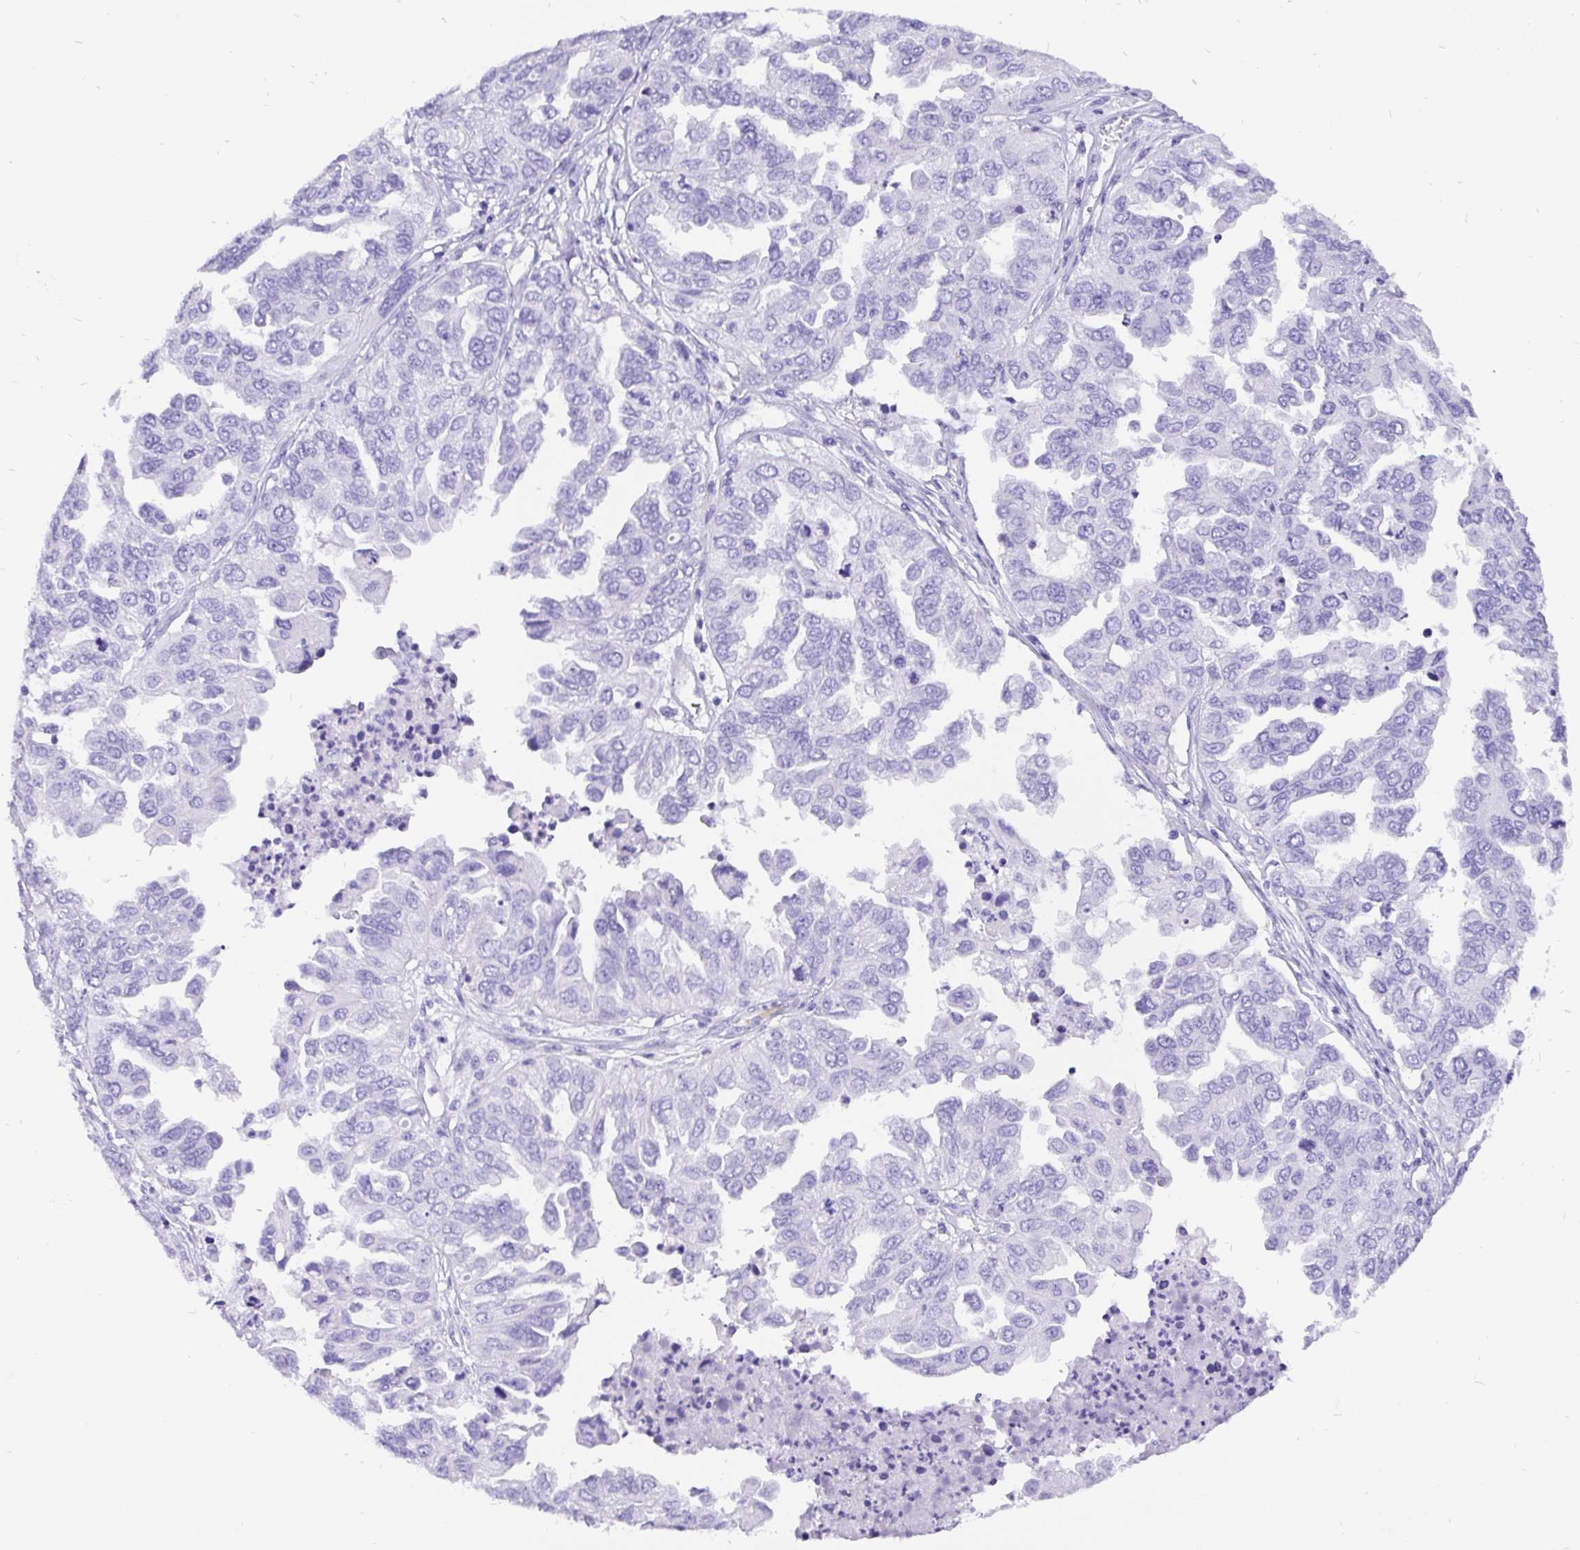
{"staining": {"intensity": "negative", "quantity": "none", "location": "none"}, "tissue": "ovarian cancer", "cell_type": "Tumor cells", "image_type": "cancer", "snomed": [{"axis": "morphology", "description": "Cystadenocarcinoma, serous, NOS"}, {"axis": "topography", "description": "Ovary"}], "caption": "The photomicrograph exhibits no staining of tumor cells in ovarian cancer (serous cystadenocarcinoma).", "gene": "KRT13", "patient": {"sex": "female", "age": 53}}